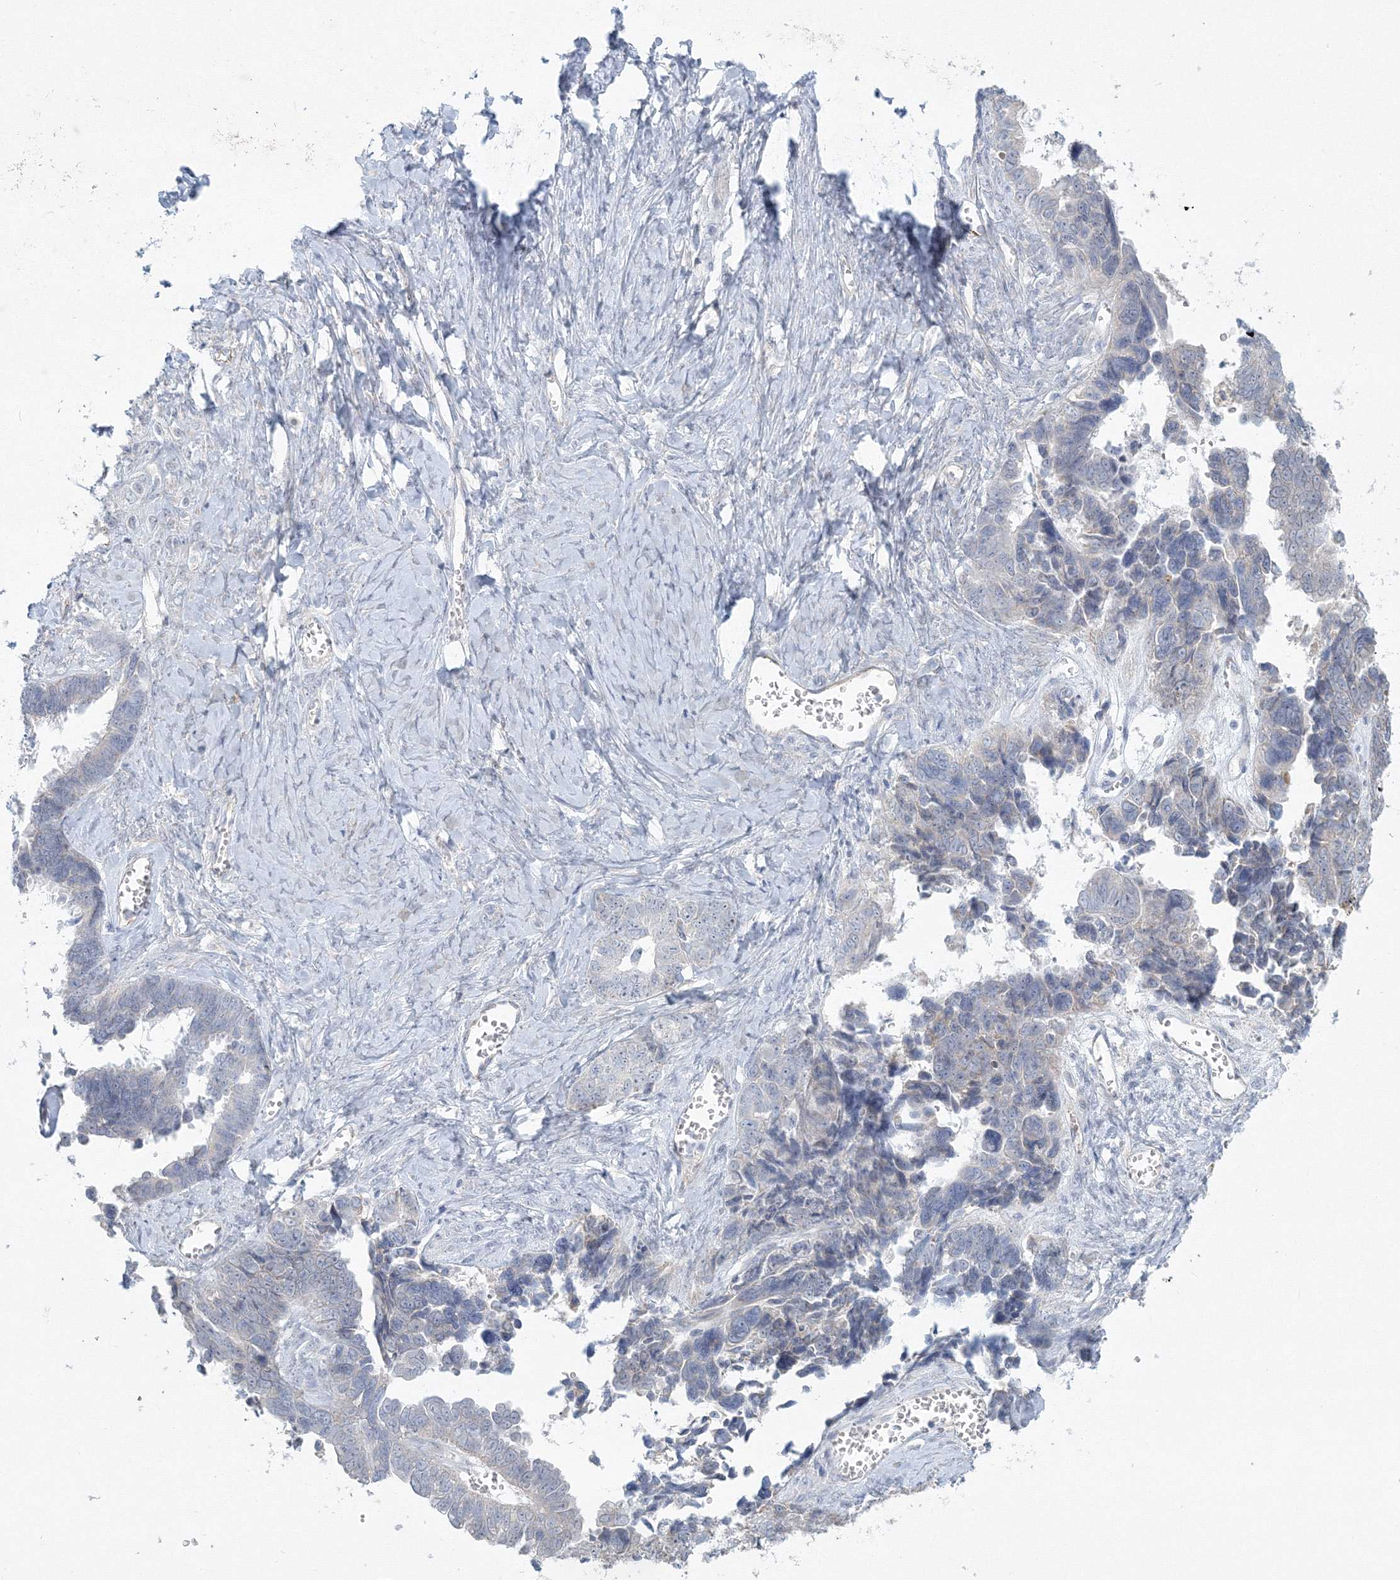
{"staining": {"intensity": "negative", "quantity": "none", "location": "none"}, "tissue": "ovarian cancer", "cell_type": "Tumor cells", "image_type": "cancer", "snomed": [{"axis": "morphology", "description": "Cystadenocarcinoma, serous, NOS"}, {"axis": "topography", "description": "Ovary"}], "caption": "This is an immunohistochemistry histopathology image of ovarian cancer. There is no staining in tumor cells.", "gene": "WDR49", "patient": {"sex": "female", "age": 79}}